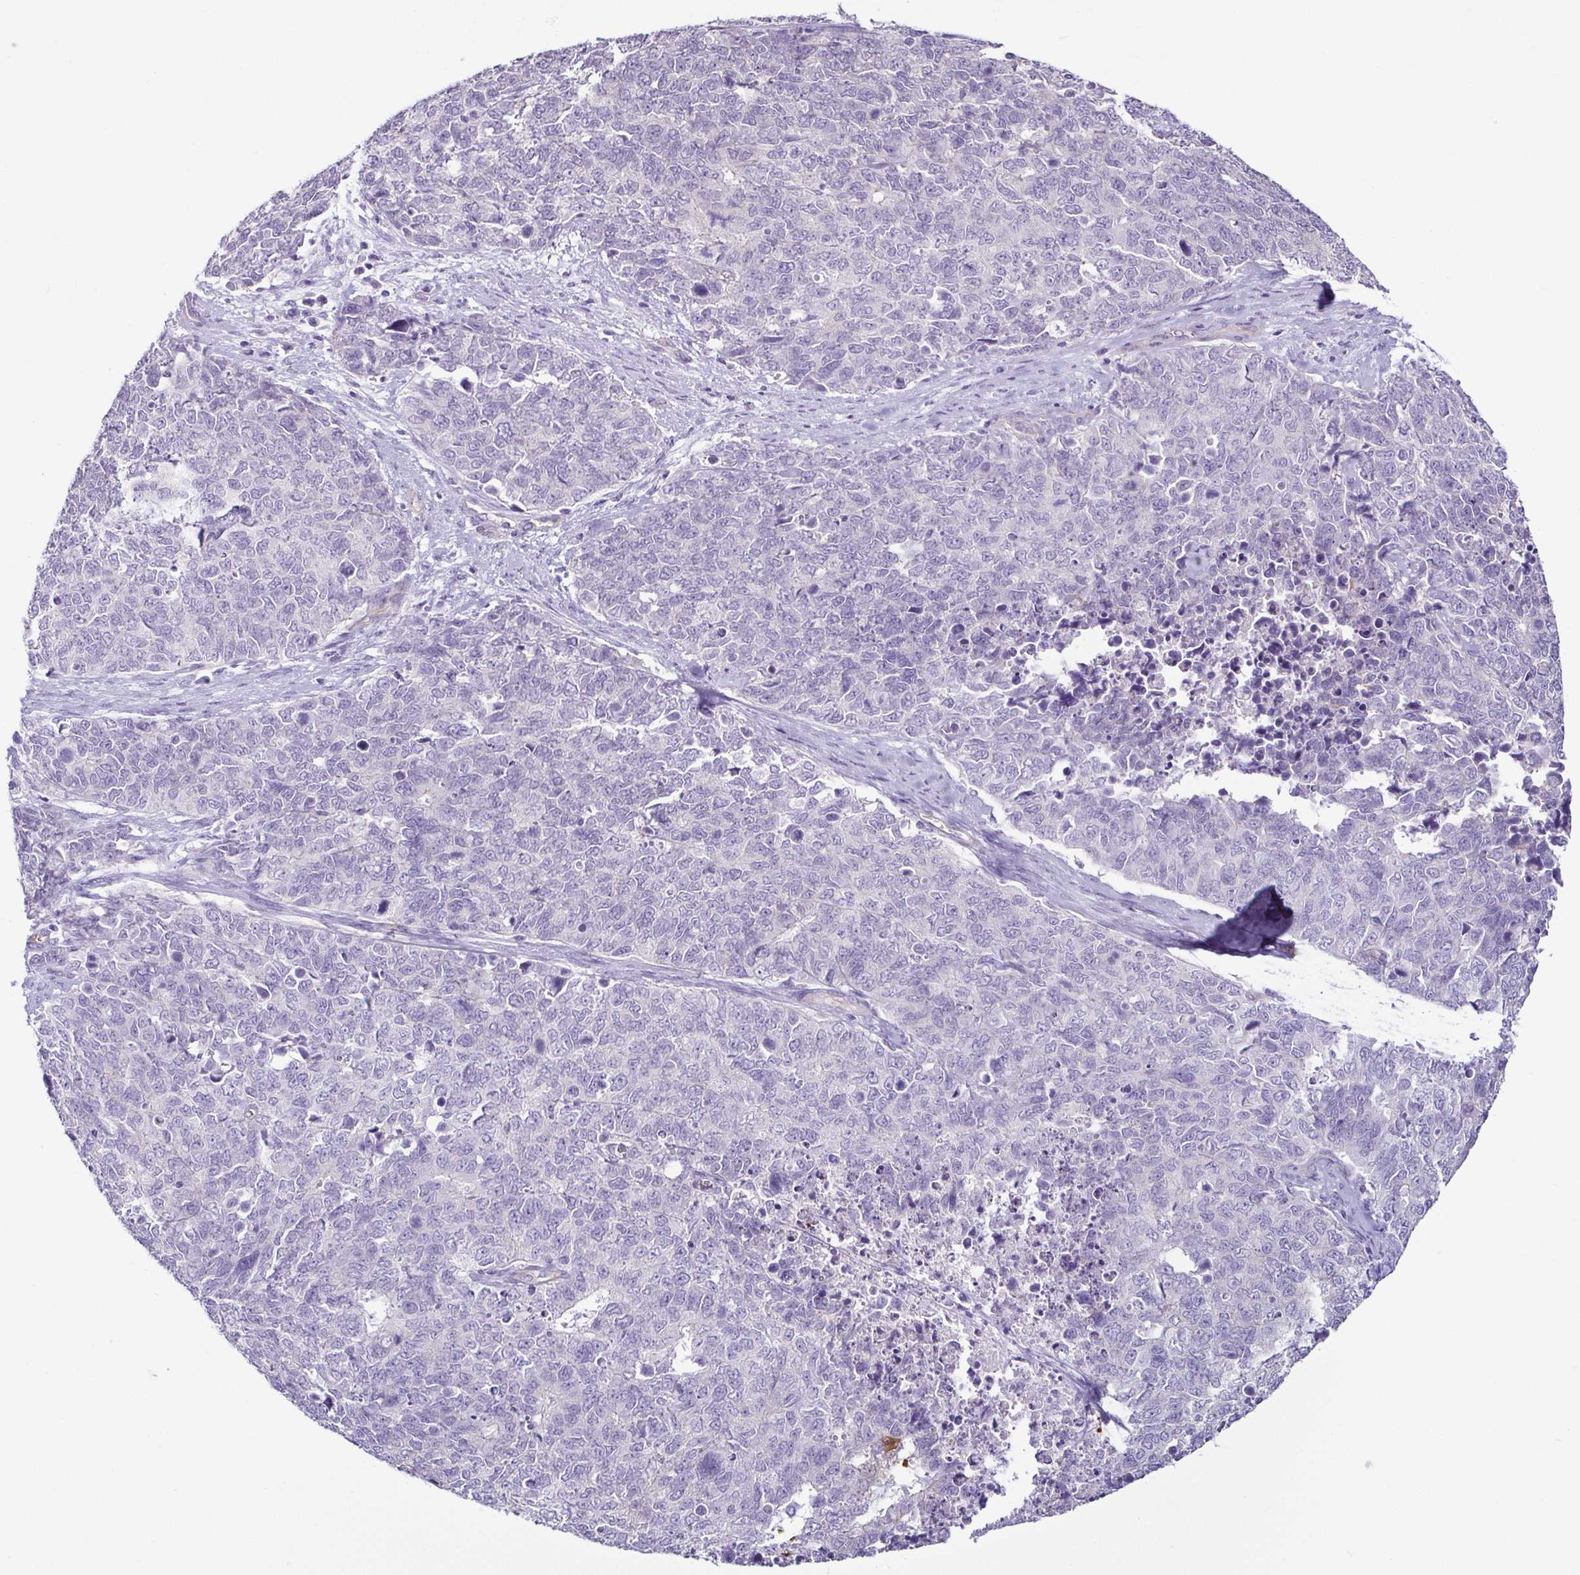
{"staining": {"intensity": "negative", "quantity": "none", "location": "none"}, "tissue": "cervical cancer", "cell_type": "Tumor cells", "image_type": "cancer", "snomed": [{"axis": "morphology", "description": "Adenocarcinoma, NOS"}, {"axis": "topography", "description": "Cervix"}], "caption": "High magnification brightfield microscopy of cervical cancer stained with DAB (3,3'-diaminobenzidine) (brown) and counterstained with hematoxylin (blue): tumor cells show no significant staining.", "gene": "CASP14", "patient": {"sex": "female", "age": 63}}